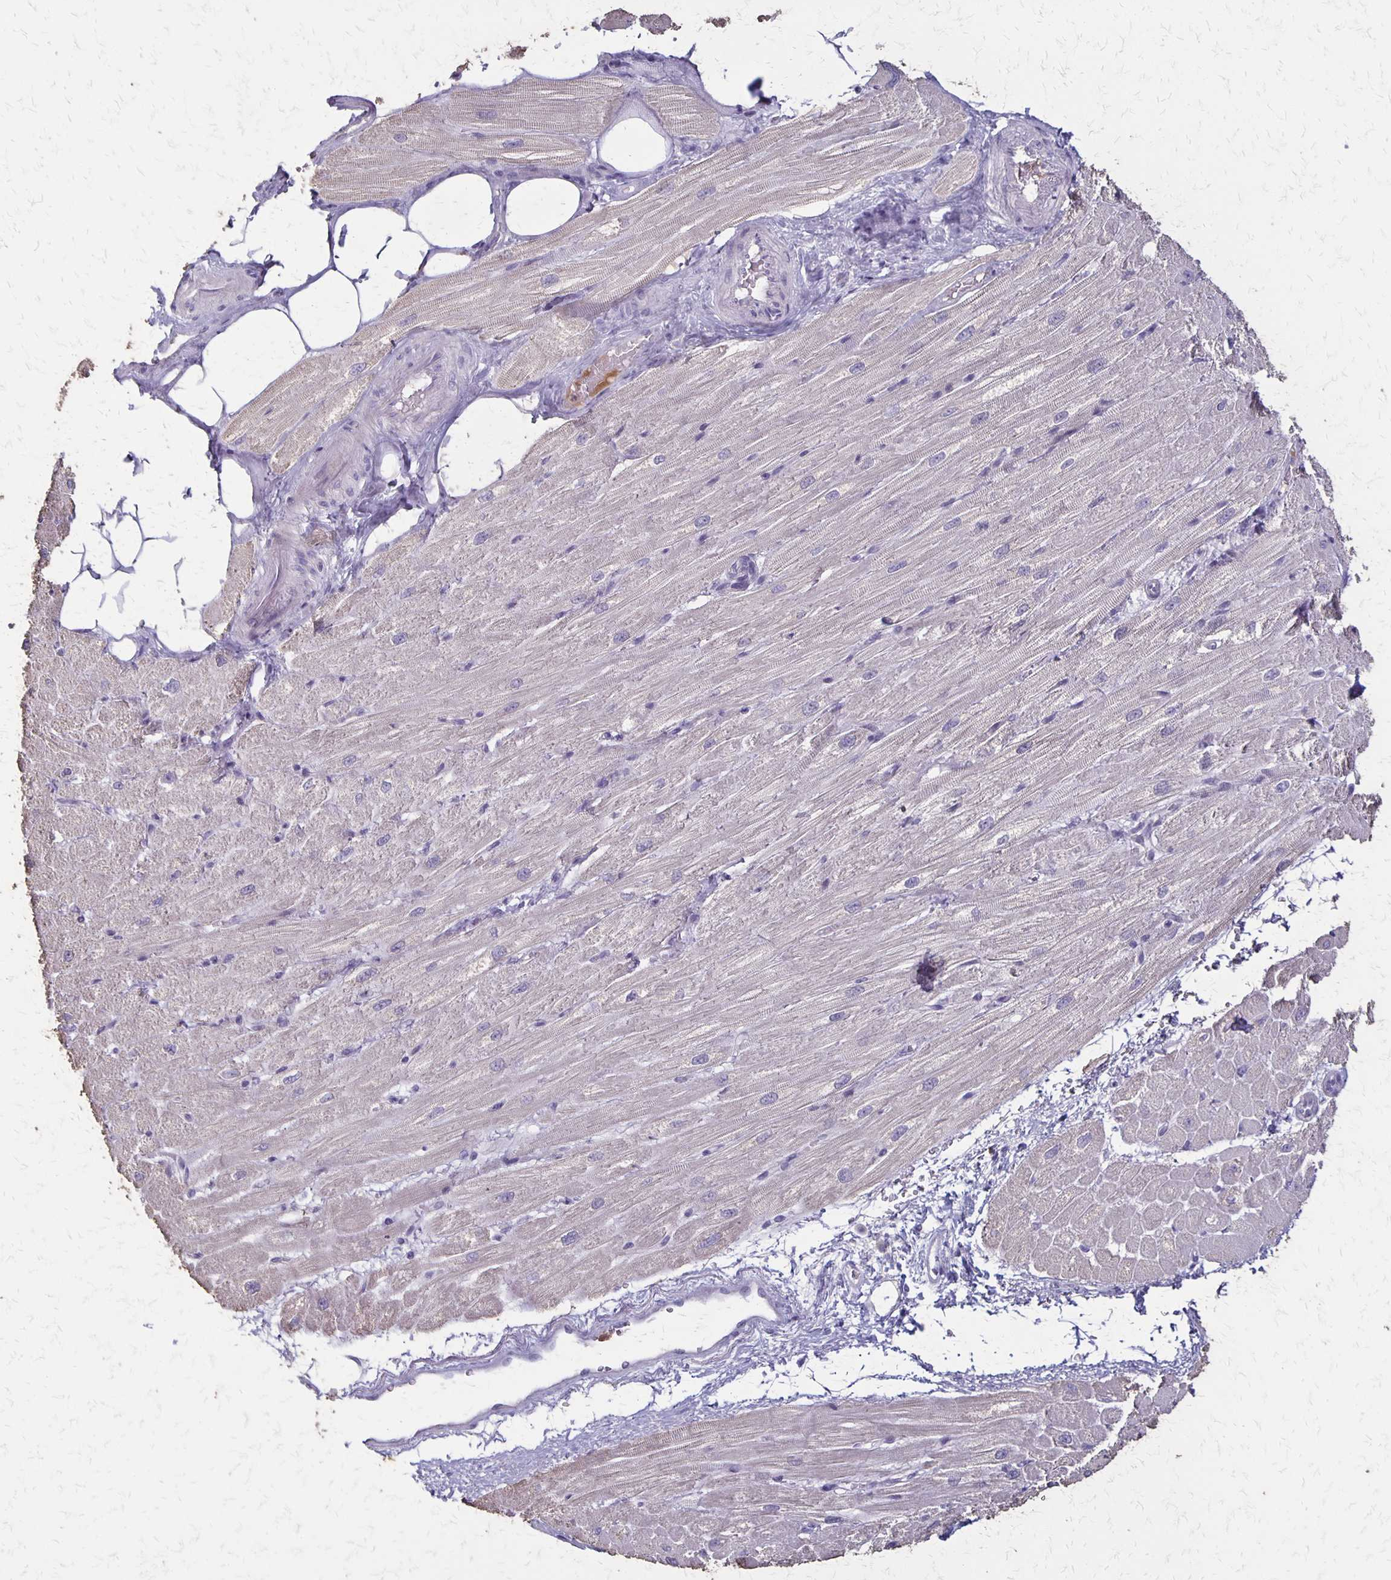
{"staining": {"intensity": "moderate", "quantity": "<25%", "location": "cytoplasmic/membranous"}, "tissue": "heart muscle", "cell_type": "Cardiomyocytes", "image_type": "normal", "snomed": [{"axis": "morphology", "description": "Normal tissue, NOS"}, {"axis": "topography", "description": "Heart"}], "caption": "Cardiomyocytes show low levels of moderate cytoplasmic/membranous staining in approximately <25% of cells in benign heart muscle.", "gene": "SEPTIN5", "patient": {"sex": "male", "age": 62}}